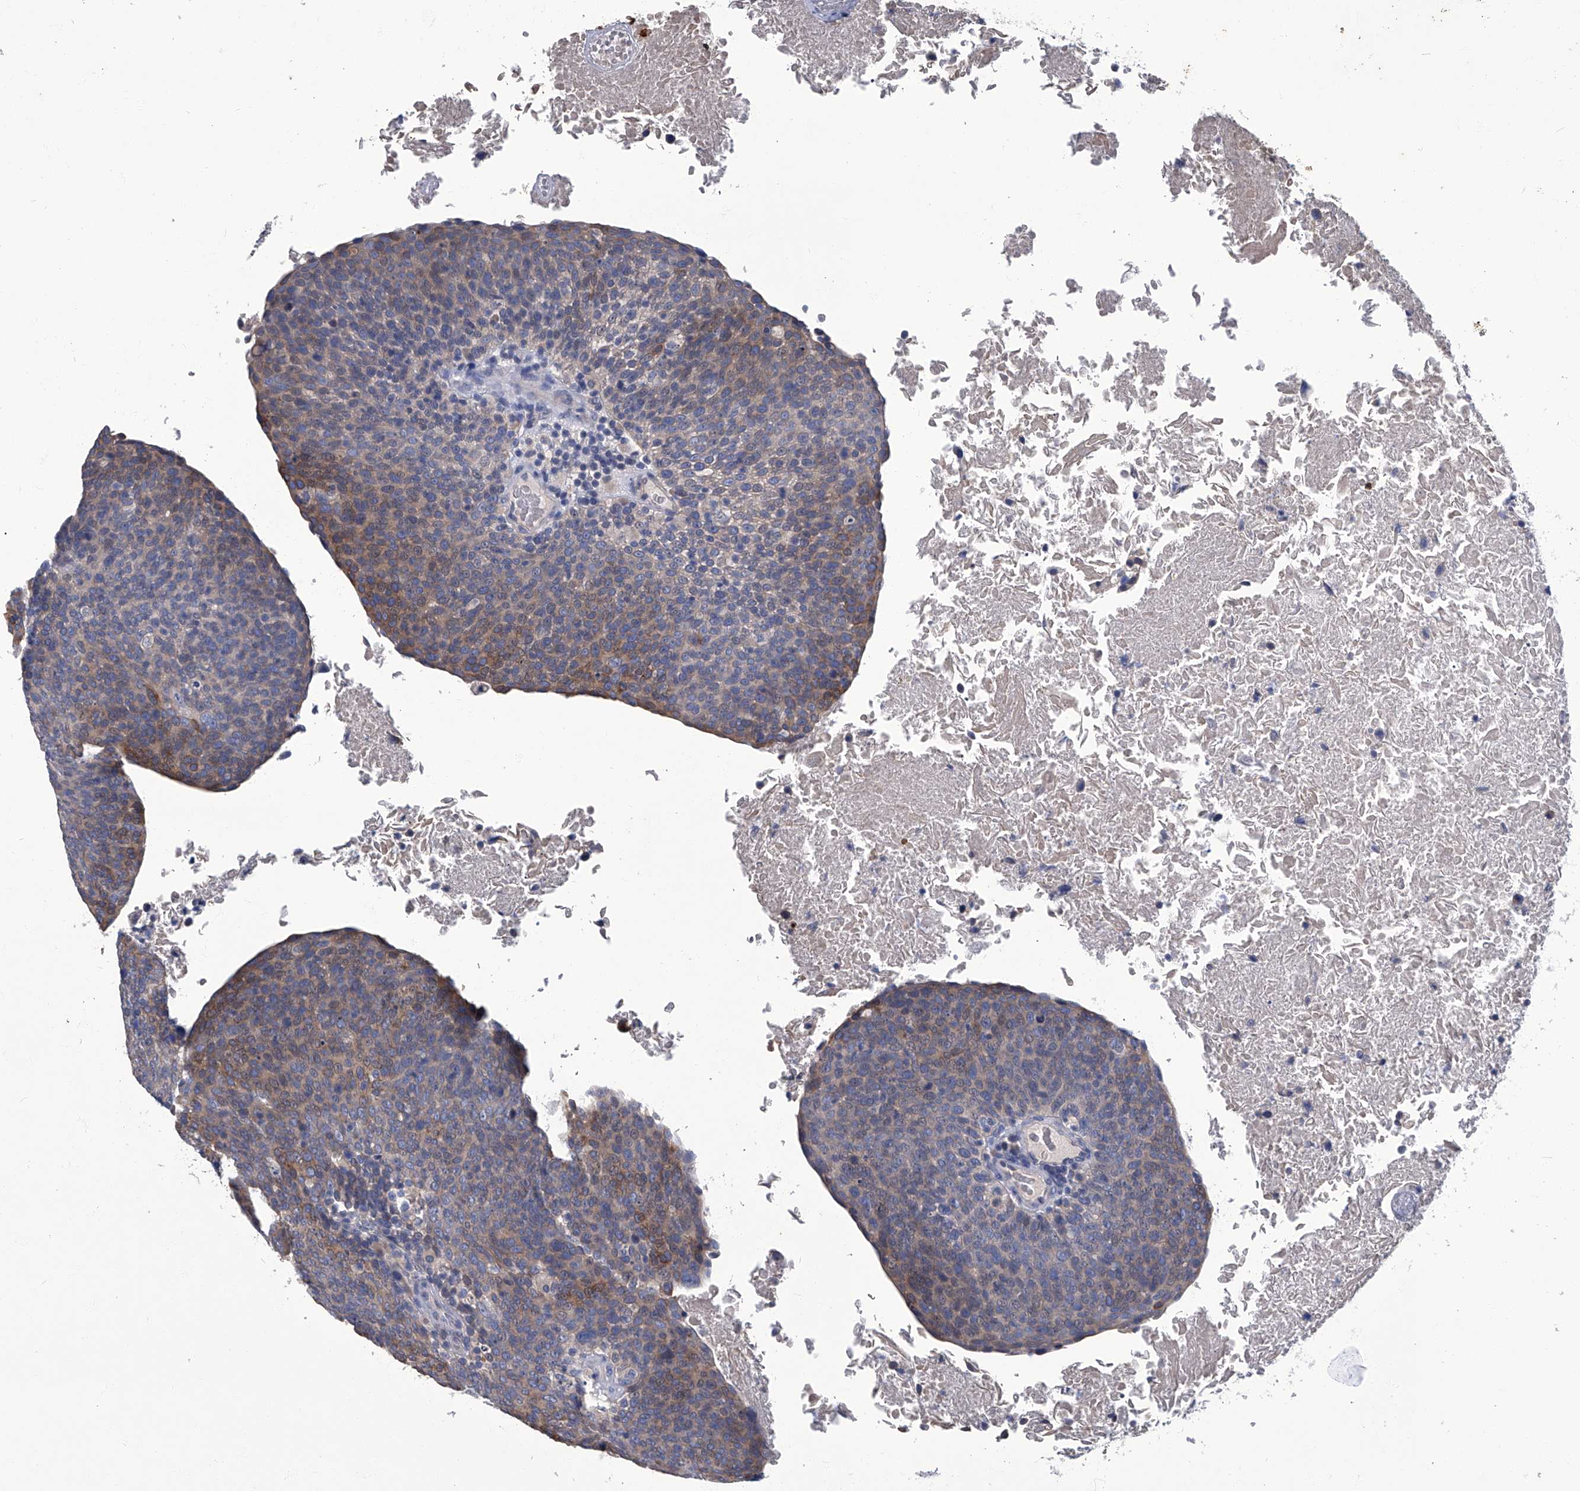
{"staining": {"intensity": "moderate", "quantity": "<25%", "location": "cytoplasmic/membranous"}, "tissue": "head and neck cancer", "cell_type": "Tumor cells", "image_type": "cancer", "snomed": [{"axis": "morphology", "description": "Squamous cell carcinoma, NOS"}, {"axis": "morphology", "description": "Squamous cell carcinoma, metastatic, NOS"}, {"axis": "topography", "description": "Lymph node"}, {"axis": "topography", "description": "Head-Neck"}], "caption": "Protein analysis of head and neck cancer (metastatic squamous cell carcinoma) tissue exhibits moderate cytoplasmic/membranous expression in approximately <25% of tumor cells. (DAB = brown stain, brightfield microscopy at high magnification).", "gene": "TGFBR1", "patient": {"sex": "male", "age": 62}}